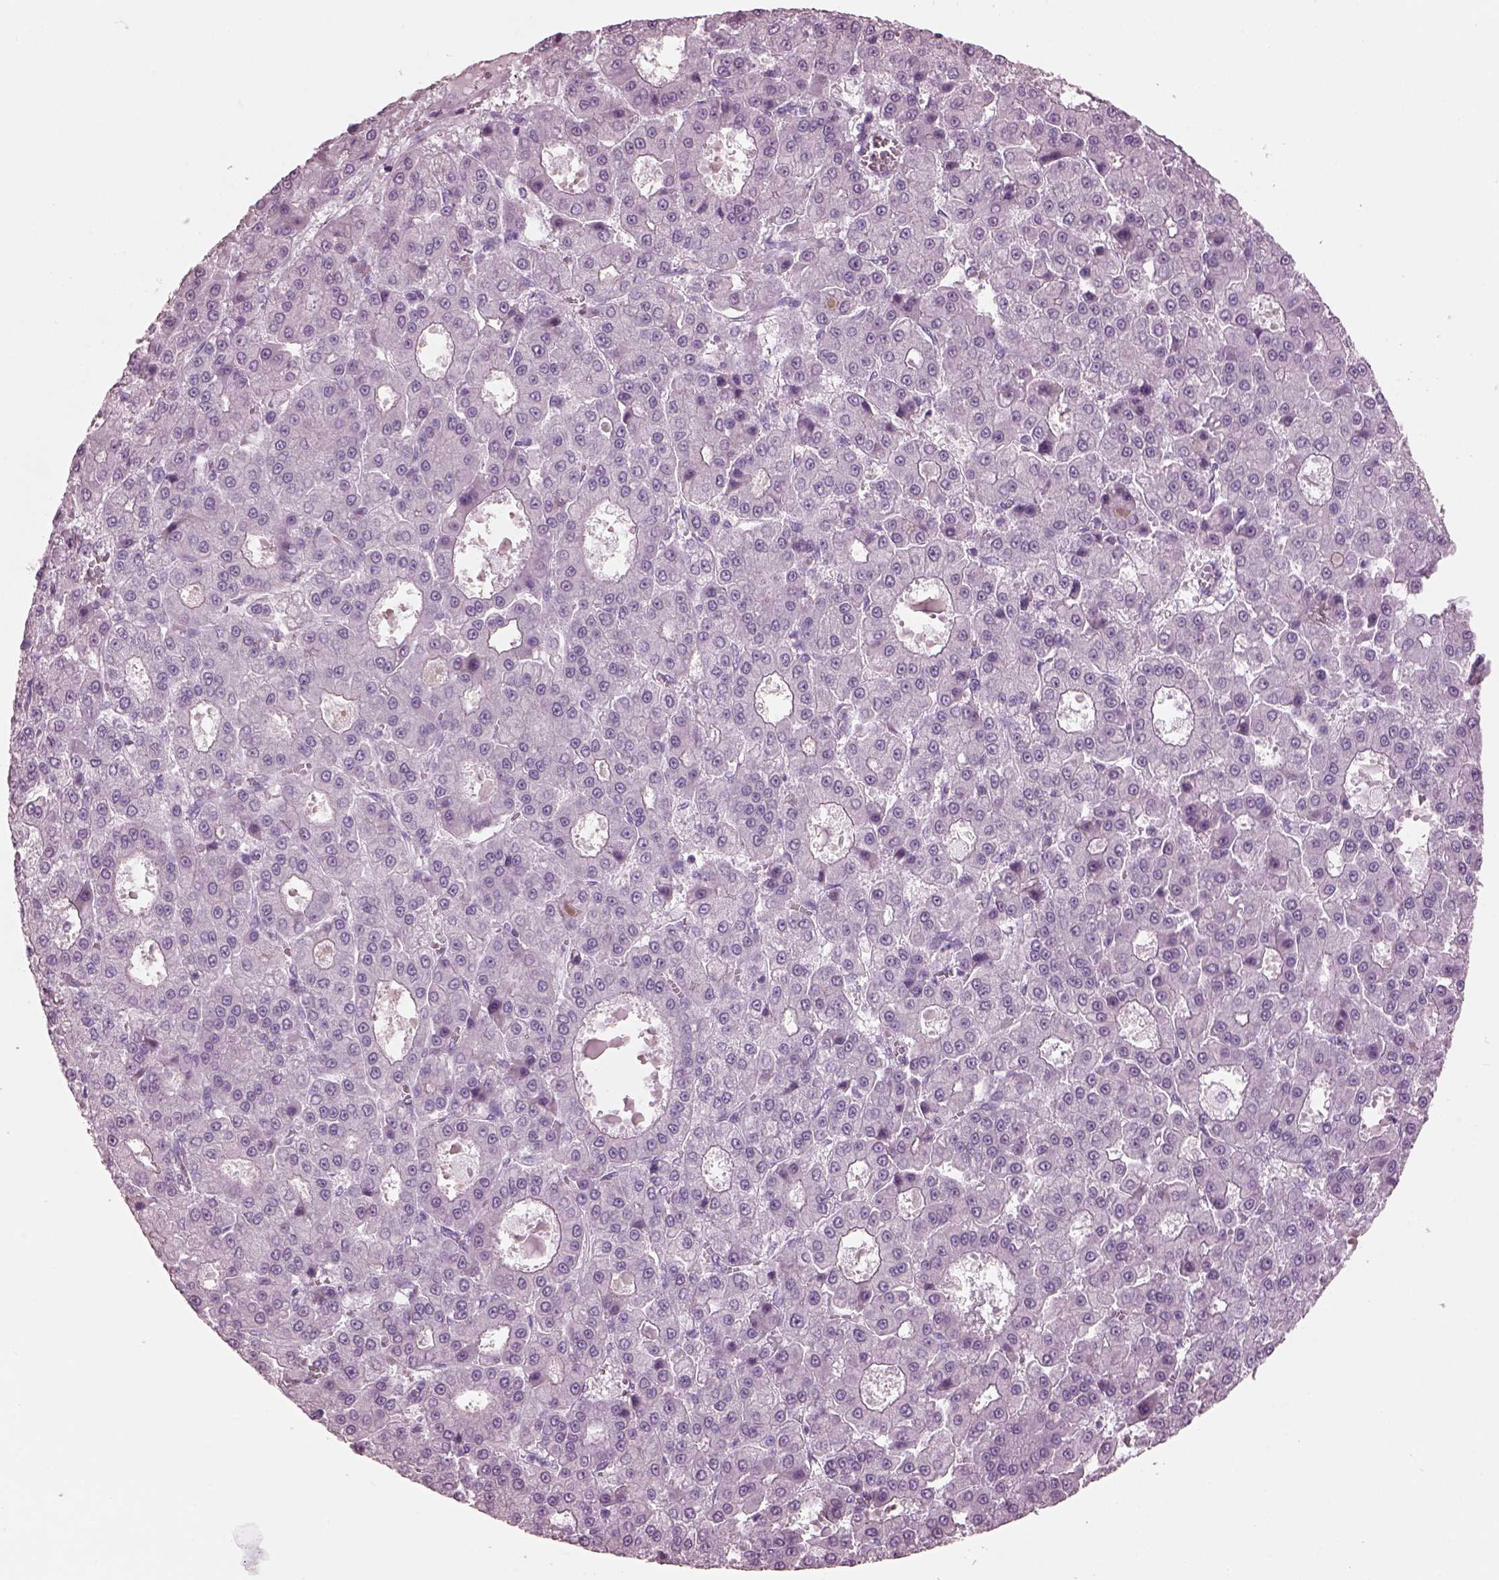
{"staining": {"intensity": "negative", "quantity": "none", "location": "none"}, "tissue": "liver cancer", "cell_type": "Tumor cells", "image_type": "cancer", "snomed": [{"axis": "morphology", "description": "Carcinoma, Hepatocellular, NOS"}, {"axis": "topography", "description": "Liver"}], "caption": "IHC micrograph of neoplastic tissue: liver cancer (hepatocellular carcinoma) stained with DAB (3,3'-diaminobenzidine) demonstrates no significant protein positivity in tumor cells. Brightfield microscopy of immunohistochemistry stained with DAB (brown) and hematoxylin (blue), captured at high magnification.", "gene": "HYDIN", "patient": {"sex": "male", "age": 70}}